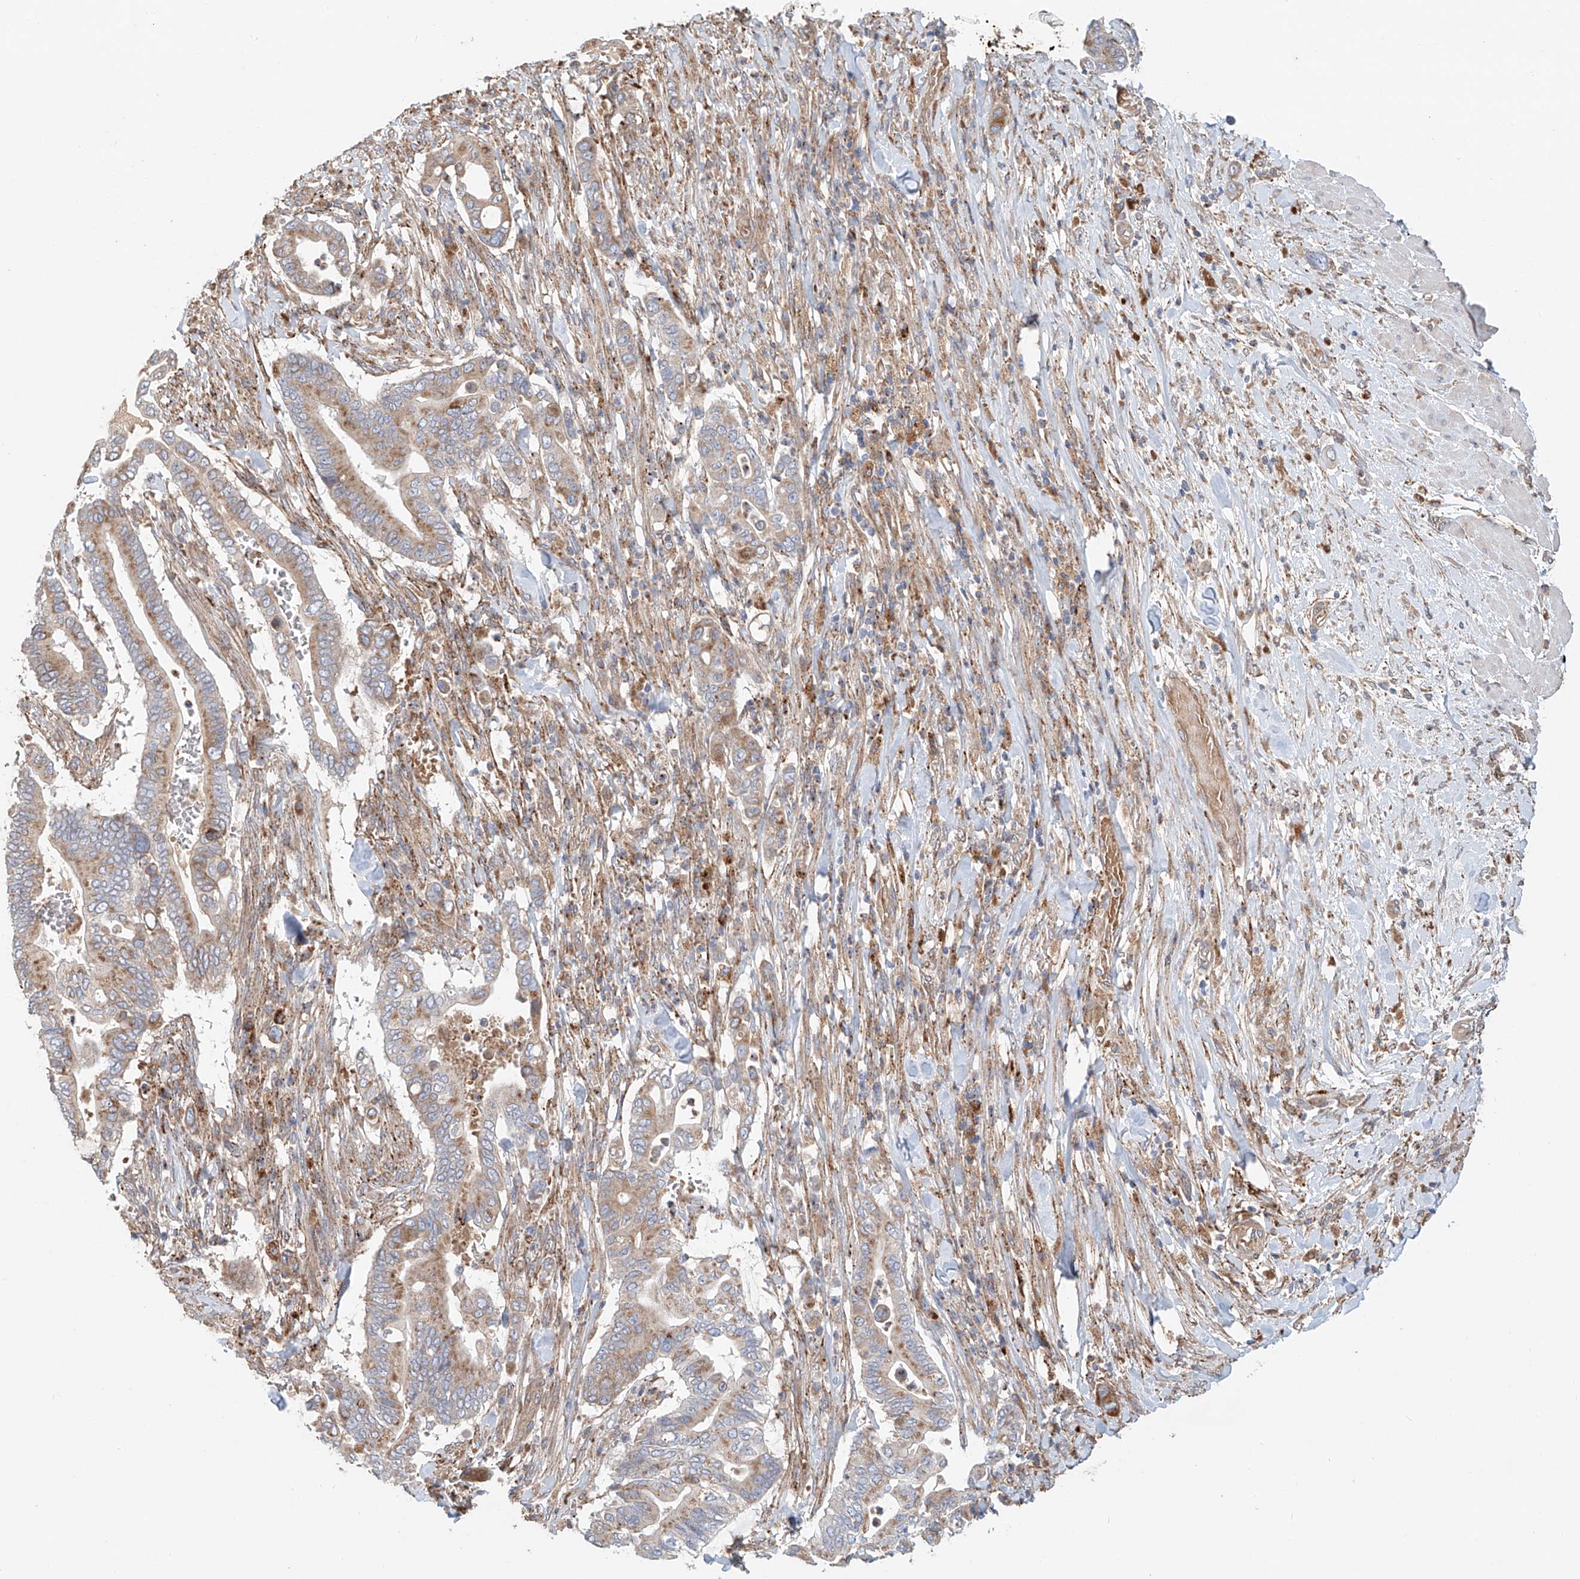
{"staining": {"intensity": "moderate", "quantity": ">75%", "location": "cytoplasmic/membranous"}, "tissue": "pancreatic cancer", "cell_type": "Tumor cells", "image_type": "cancer", "snomed": [{"axis": "morphology", "description": "Adenocarcinoma, NOS"}, {"axis": "topography", "description": "Pancreas"}], "caption": "Human adenocarcinoma (pancreatic) stained for a protein (brown) displays moderate cytoplasmic/membranous positive staining in about >75% of tumor cells.", "gene": "HGSNAT", "patient": {"sex": "male", "age": 68}}